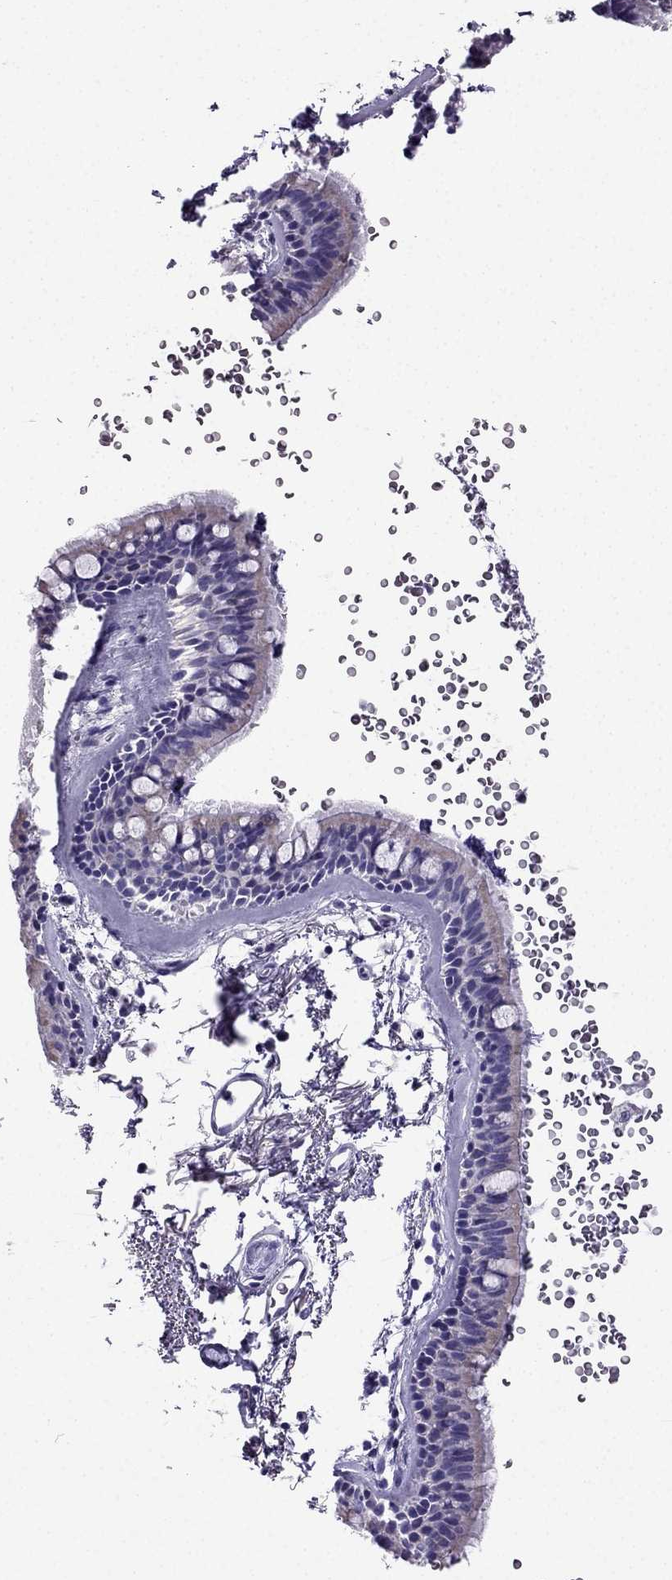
{"staining": {"intensity": "negative", "quantity": "none", "location": "none"}, "tissue": "bronchus", "cell_type": "Respiratory epithelial cells", "image_type": "normal", "snomed": [{"axis": "morphology", "description": "Normal tissue, NOS"}, {"axis": "topography", "description": "Lymph node"}, {"axis": "topography", "description": "Bronchus"}], "caption": "A photomicrograph of human bronchus is negative for staining in respiratory epithelial cells. (Stains: DAB (3,3'-diaminobenzidine) immunohistochemistry with hematoxylin counter stain, Microscopy: brightfield microscopy at high magnification).", "gene": "KIF5A", "patient": {"sex": "female", "age": 70}}